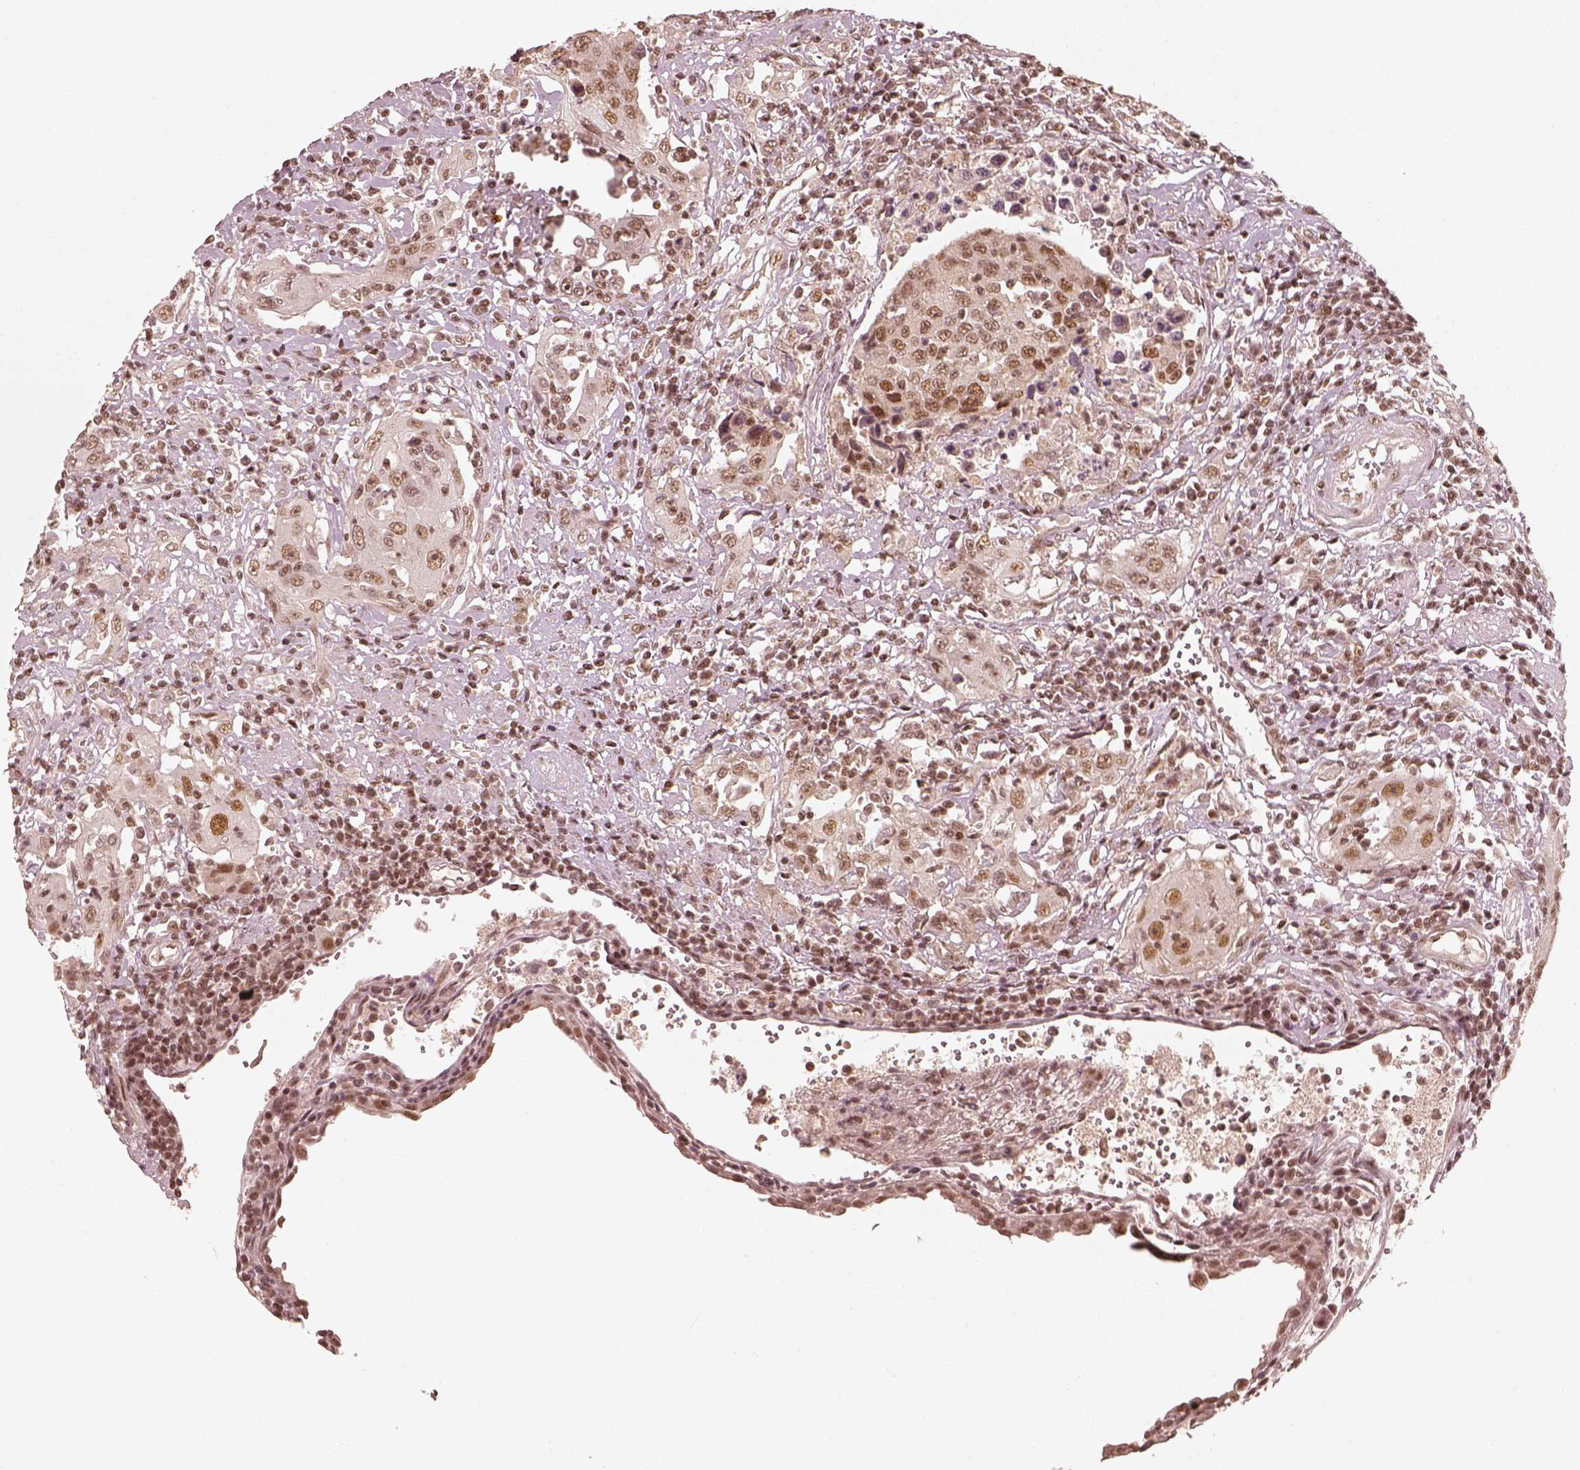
{"staining": {"intensity": "moderate", "quantity": ">75%", "location": "nuclear"}, "tissue": "urothelial cancer", "cell_type": "Tumor cells", "image_type": "cancer", "snomed": [{"axis": "morphology", "description": "Urothelial carcinoma, High grade"}, {"axis": "topography", "description": "Urinary bladder"}], "caption": "High-grade urothelial carcinoma stained for a protein (brown) shows moderate nuclear positive staining in about >75% of tumor cells.", "gene": "GMEB2", "patient": {"sex": "female", "age": 85}}